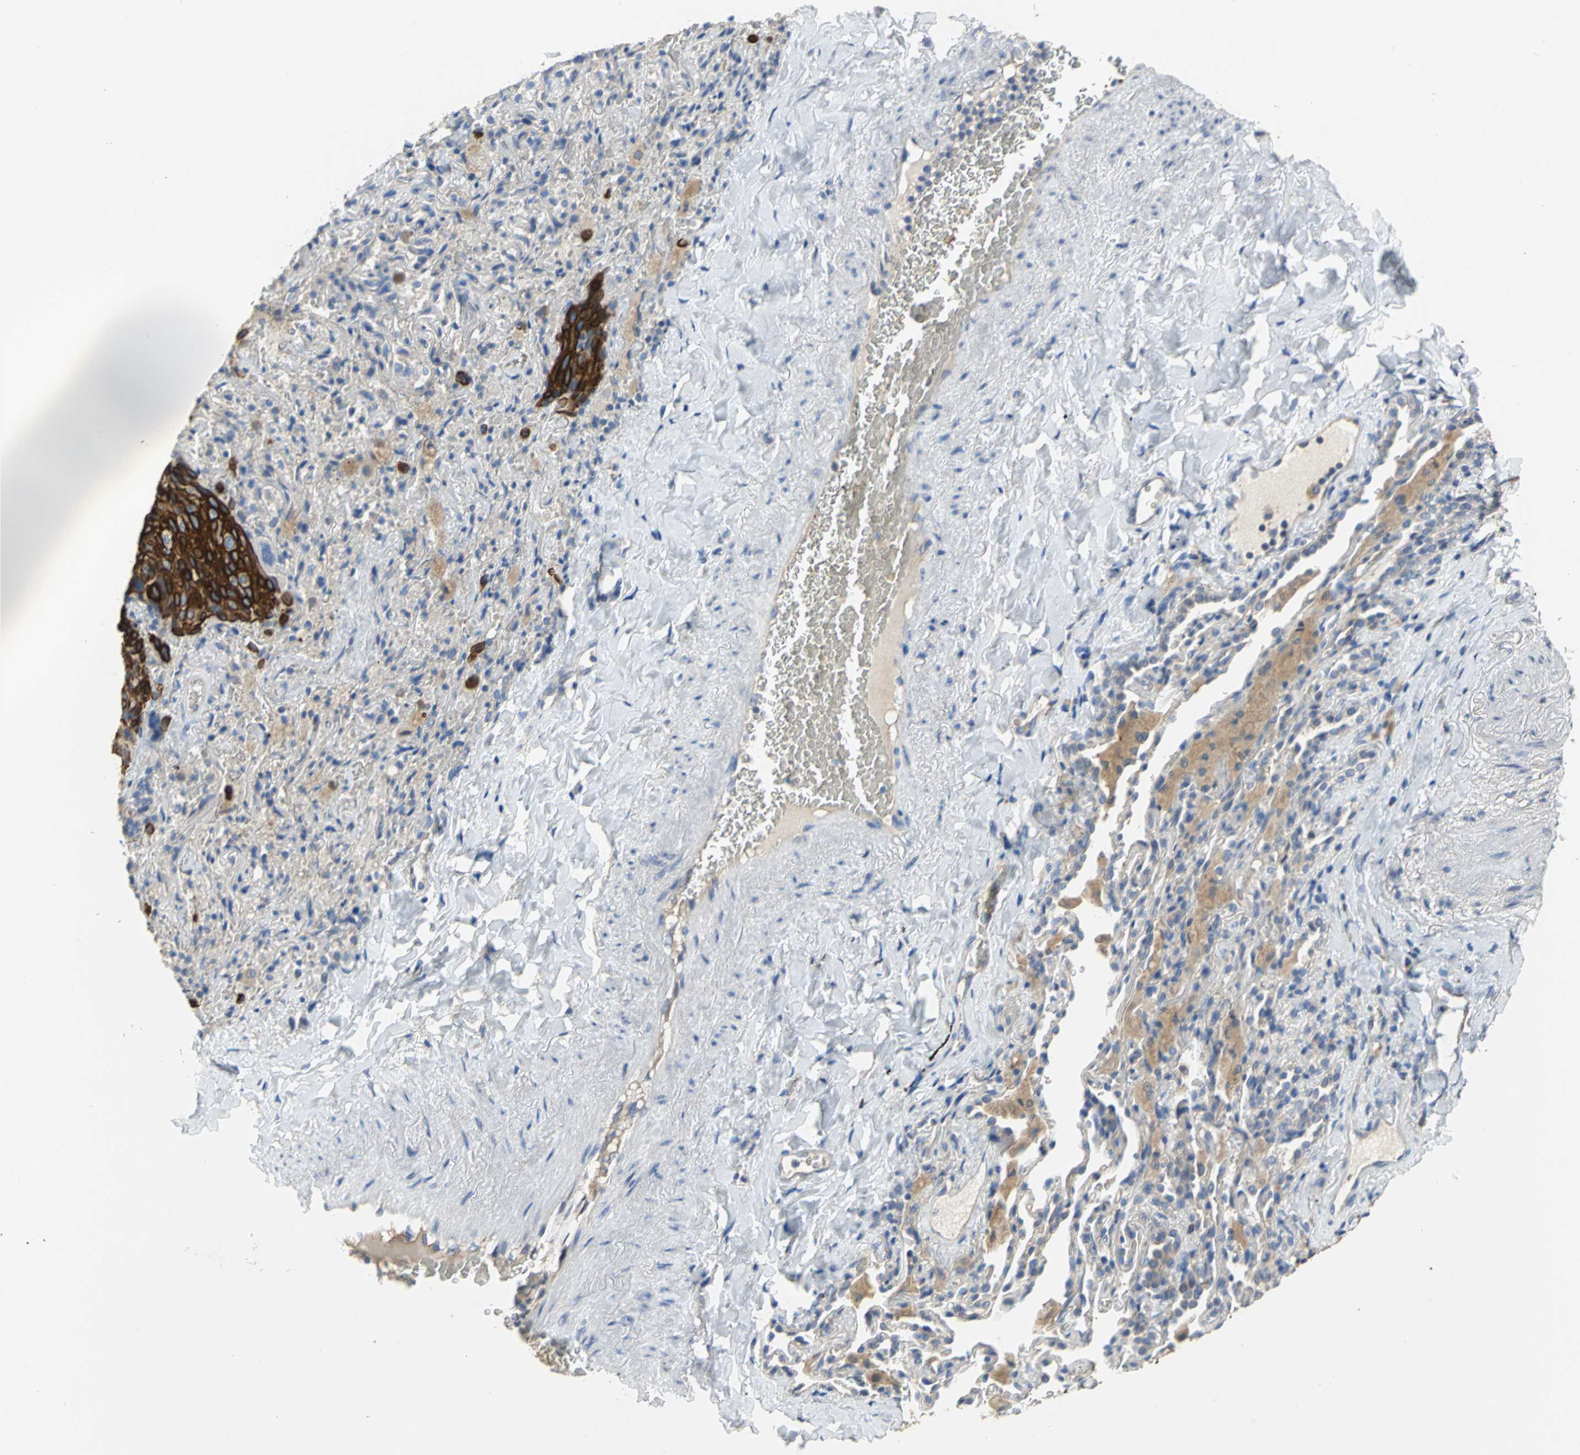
{"staining": {"intensity": "strong", "quantity": ">75%", "location": "cytoplasmic/membranous"}, "tissue": "lung cancer", "cell_type": "Tumor cells", "image_type": "cancer", "snomed": [{"axis": "morphology", "description": "Squamous cell carcinoma, NOS"}, {"axis": "topography", "description": "Lung"}], "caption": "A high-resolution photomicrograph shows immunohistochemistry staining of squamous cell carcinoma (lung), which demonstrates strong cytoplasmic/membranous expression in about >75% of tumor cells.", "gene": "HTR1F", "patient": {"sex": "male", "age": 54}}